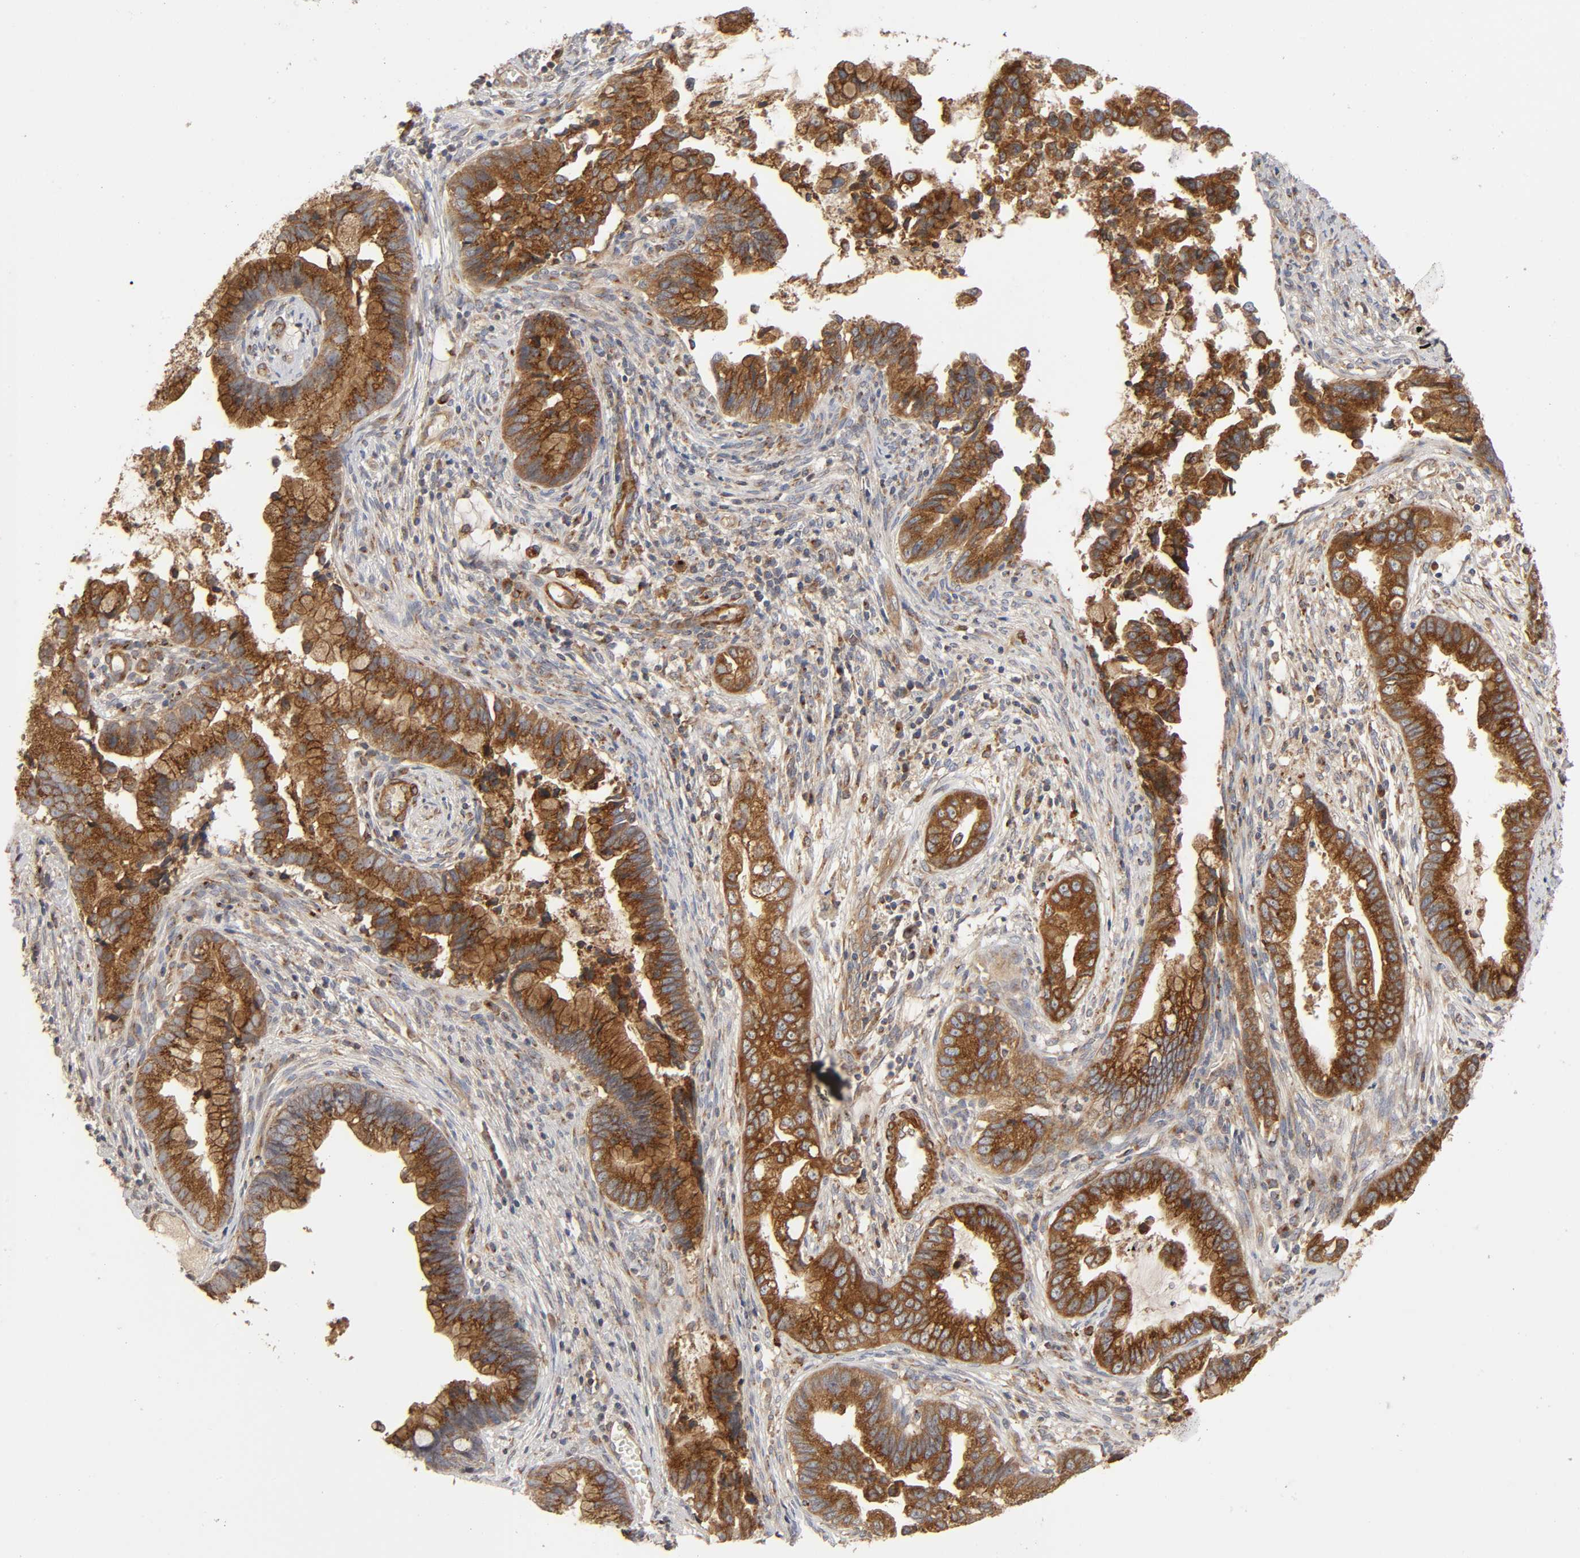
{"staining": {"intensity": "strong", "quantity": ">75%", "location": "cytoplasmic/membranous"}, "tissue": "cervical cancer", "cell_type": "Tumor cells", "image_type": "cancer", "snomed": [{"axis": "morphology", "description": "Adenocarcinoma, NOS"}, {"axis": "topography", "description": "Cervix"}], "caption": "Tumor cells show high levels of strong cytoplasmic/membranous expression in approximately >75% of cells in cervical adenocarcinoma.", "gene": "GNPTG", "patient": {"sex": "female", "age": 44}}